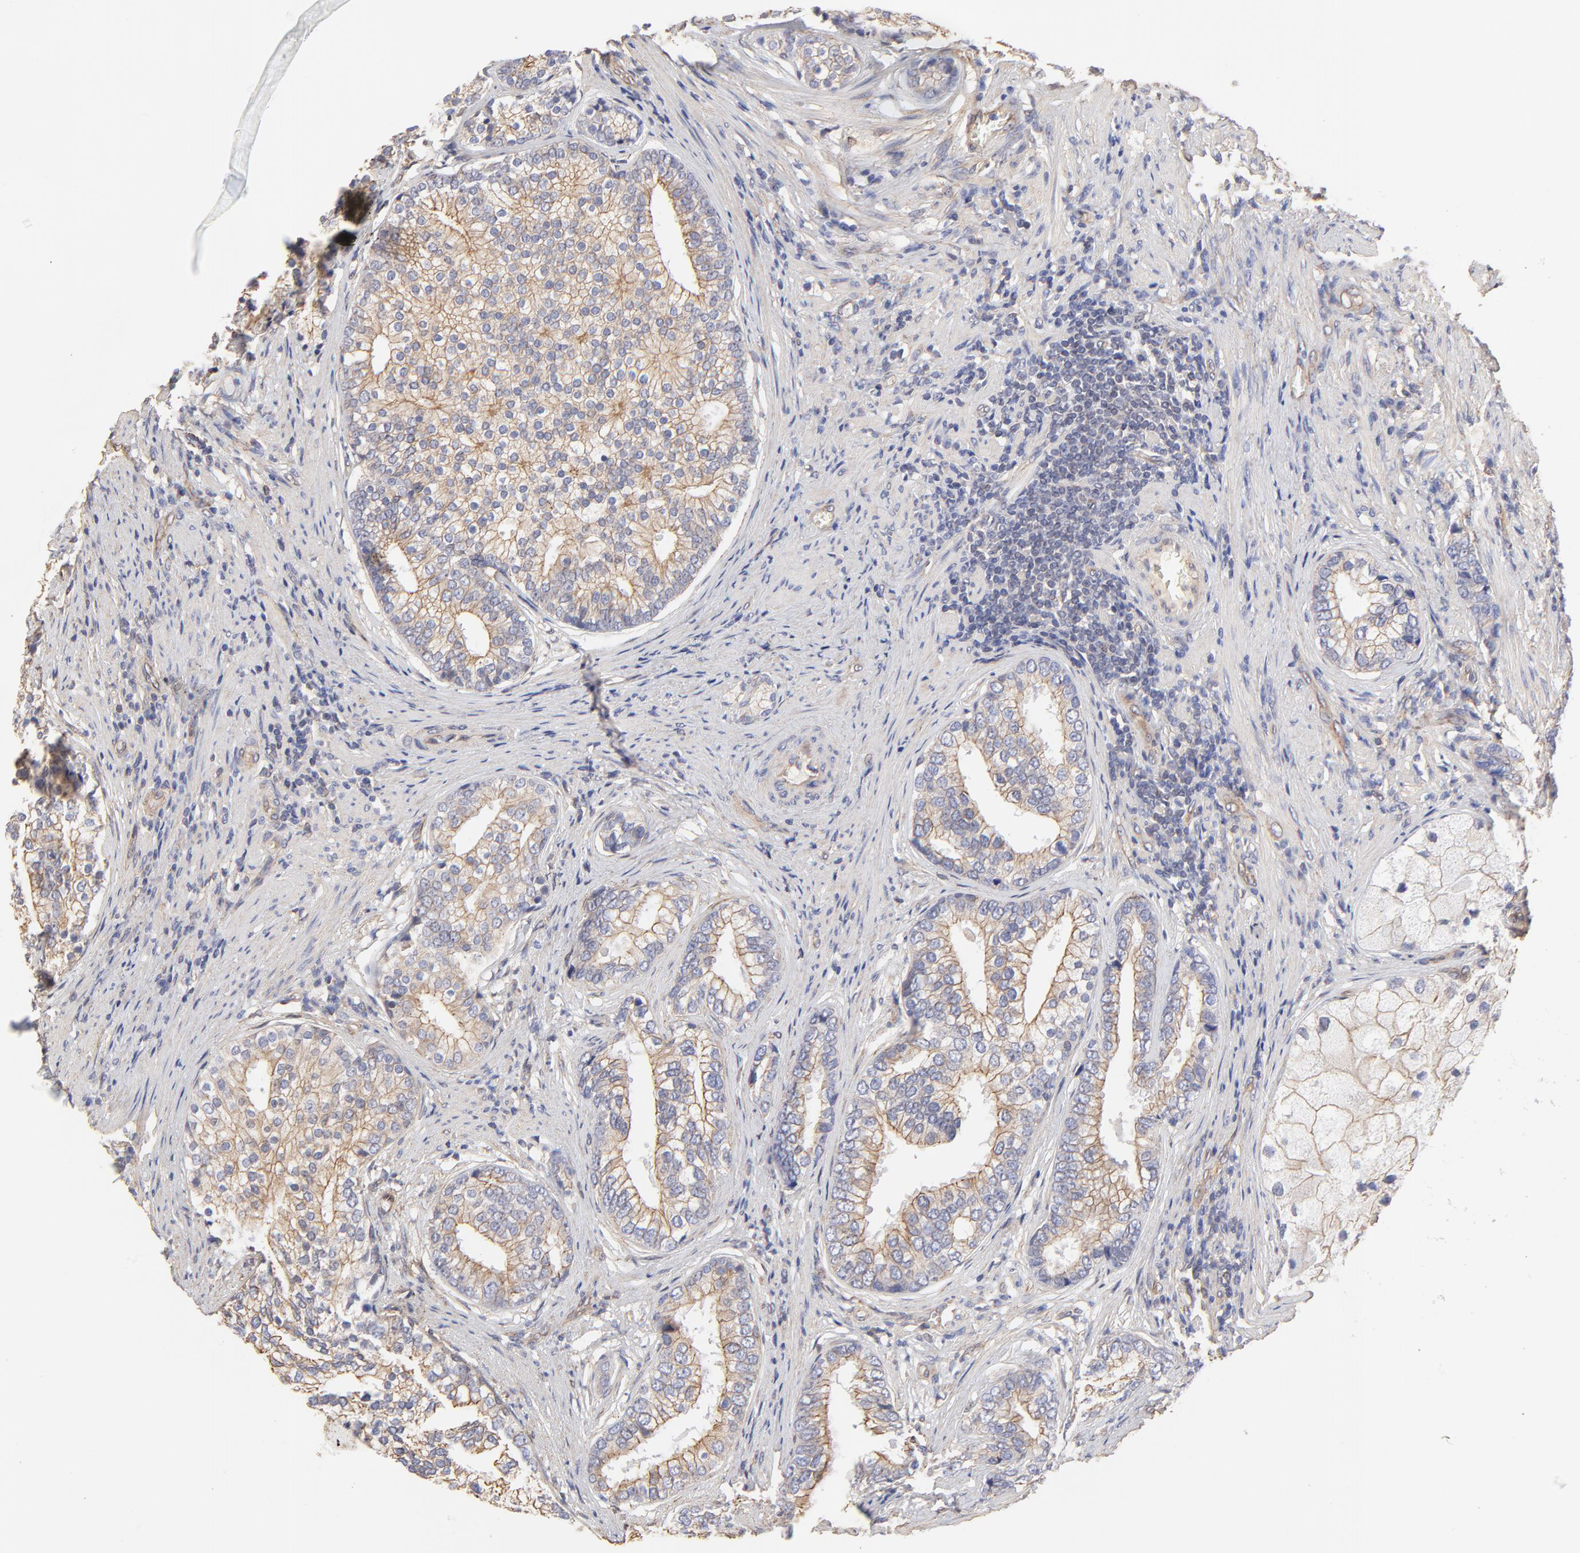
{"staining": {"intensity": "weak", "quantity": ">75%", "location": "cytoplasmic/membranous"}, "tissue": "prostate cancer", "cell_type": "Tumor cells", "image_type": "cancer", "snomed": [{"axis": "morphology", "description": "Adenocarcinoma, Low grade"}, {"axis": "topography", "description": "Prostate"}], "caption": "Immunohistochemistry image of neoplastic tissue: human prostate low-grade adenocarcinoma stained using immunohistochemistry (IHC) exhibits low levels of weak protein expression localized specifically in the cytoplasmic/membranous of tumor cells, appearing as a cytoplasmic/membranous brown color.", "gene": "LRCH2", "patient": {"sex": "male", "age": 71}}